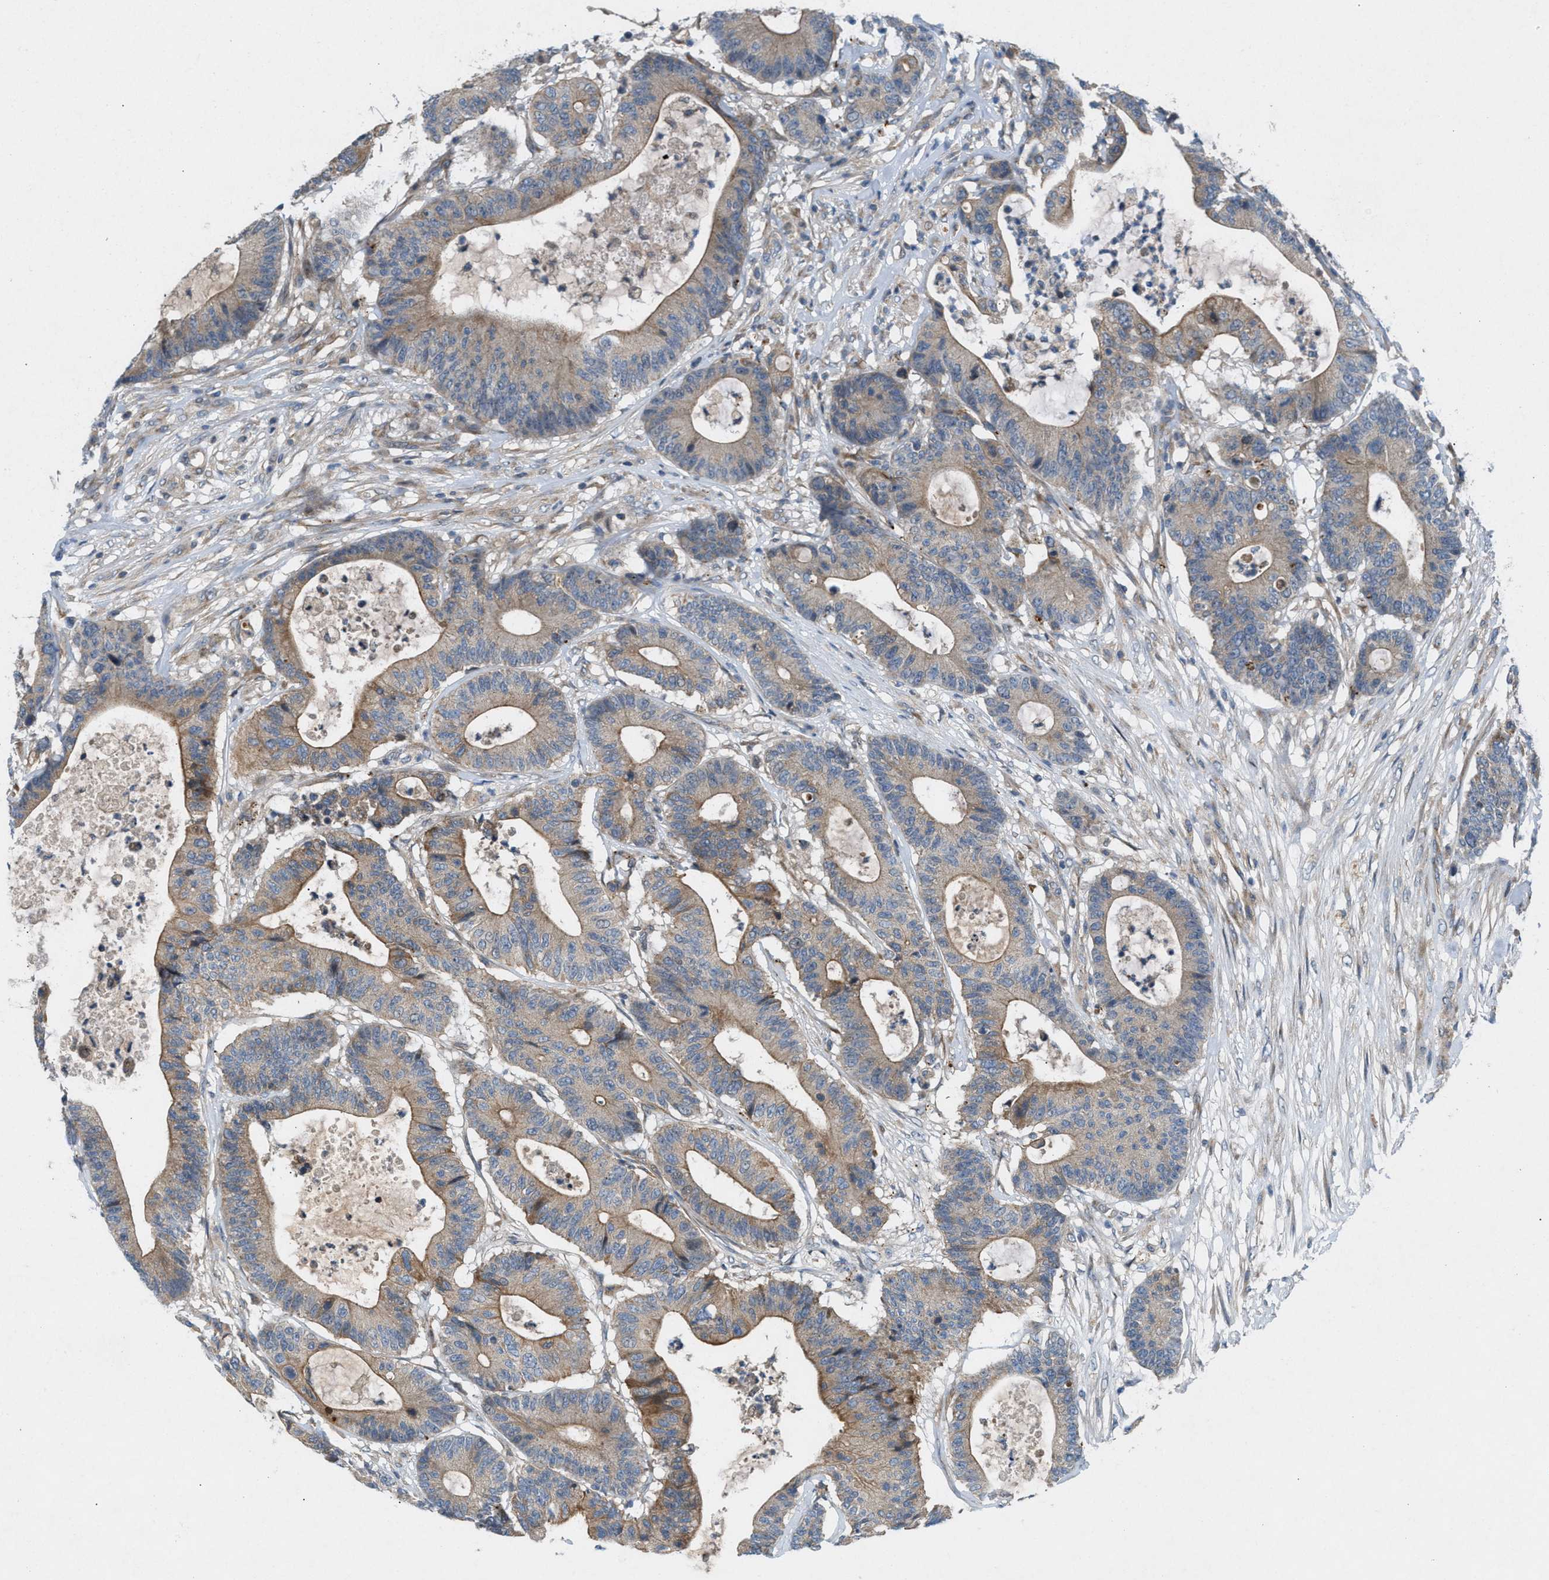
{"staining": {"intensity": "weak", "quantity": ">75%", "location": "cytoplasmic/membranous"}, "tissue": "colorectal cancer", "cell_type": "Tumor cells", "image_type": "cancer", "snomed": [{"axis": "morphology", "description": "Adenocarcinoma, NOS"}, {"axis": "topography", "description": "Colon"}], "caption": "Colorectal cancer (adenocarcinoma) stained with a protein marker exhibits weak staining in tumor cells.", "gene": "CYB5D1", "patient": {"sex": "female", "age": 84}}